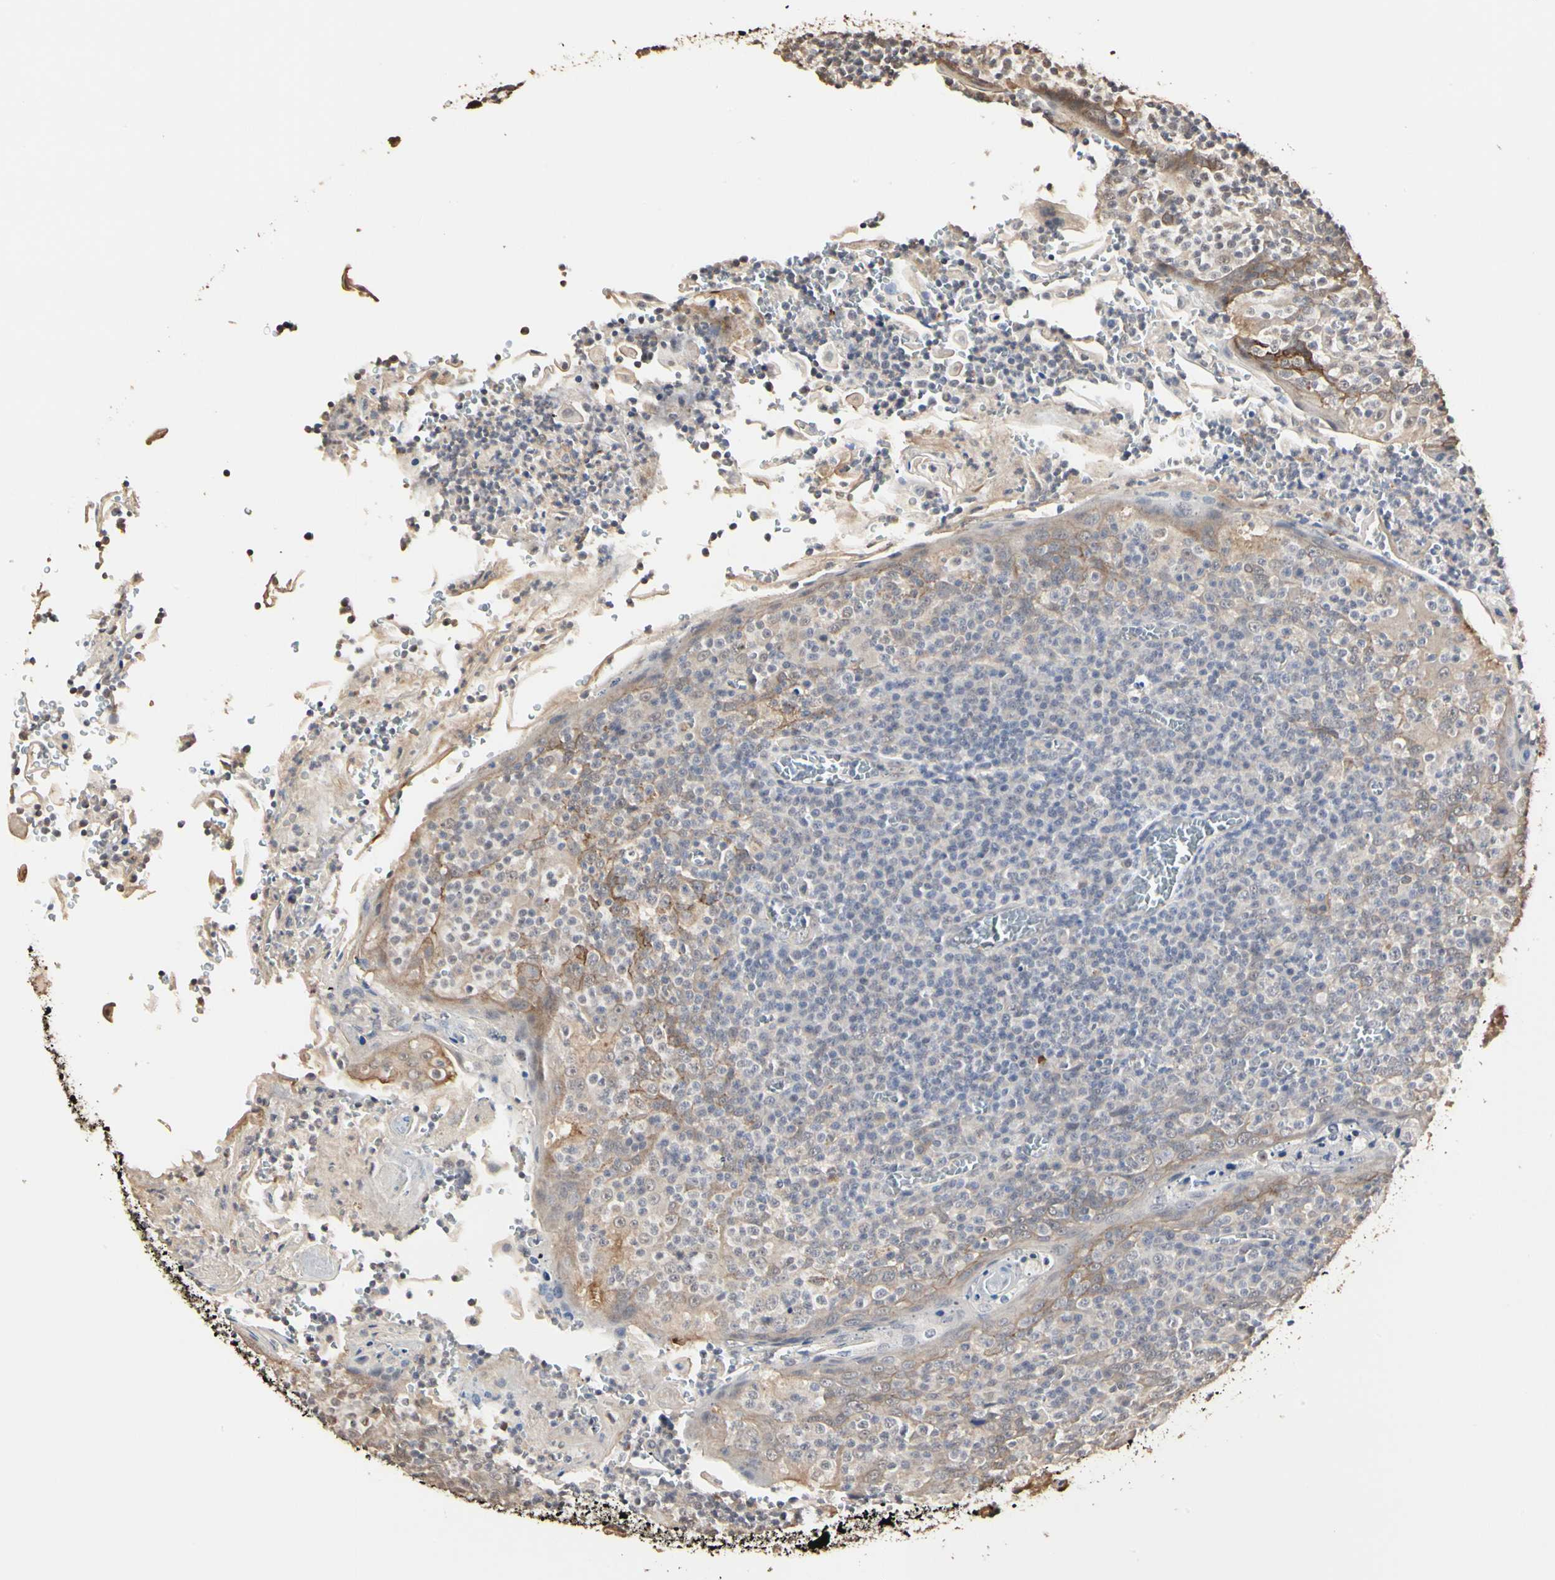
{"staining": {"intensity": "moderate", "quantity": "25%-75%", "location": "cytoplasmic/membranous"}, "tissue": "oral mucosa", "cell_type": "Squamous epithelial cells", "image_type": "normal", "snomed": [{"axis": "morphology", "description": "Normal tissue, NOS"}, {"axis": "topography", "description": "Oral tissue"}], "caption": "The immunohistochemical stain shows moderate cytoplasmic/membranous staining in squamous epithelial cells of unremarkable oral mucosa. (Brightfield microscopy of DAB IHC at high magnification).", "gene": "TAOK1", "patient": {"sex": "male", "age": 20}}